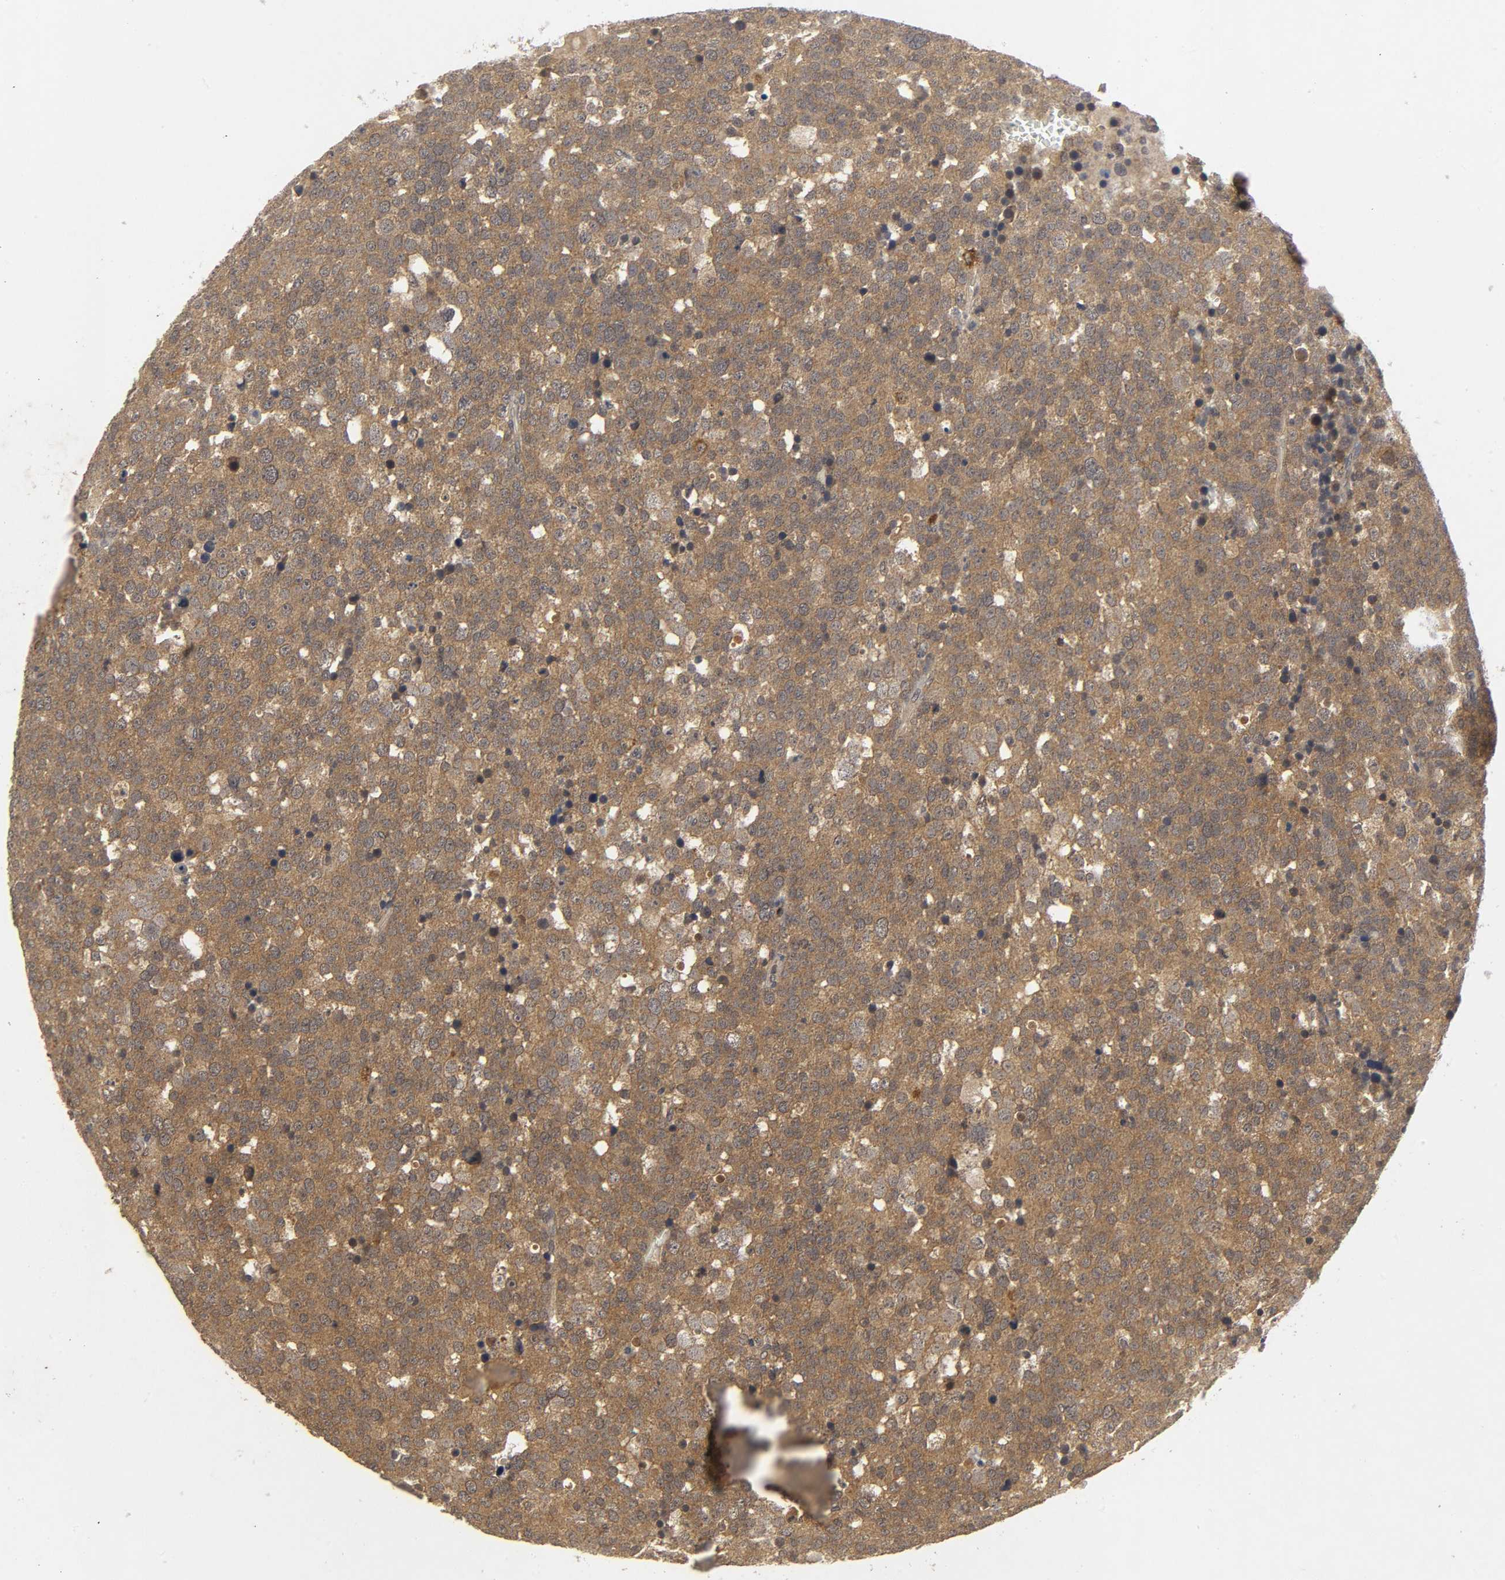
{"staining": {"intensity": "moderate", "quantity": ">75%", "location": "cytoplasmic/membranous"}, "tissue": "testis cancer", "cell_type": "Tumor cells", "image_type": "cancer", "snomed": [{"axis": "morphology", "description": "Seminoma, NOS"}, {"axis": "topography", "description": "Testis"}], "caption": "Testis seminoma stained with immunohistochemistry exhibits moderate cytoplasmic/membranous staining in about >75% of tumor cells.", "gene": "TRAF6", "patient": {"sex": "male", "age": 71}}